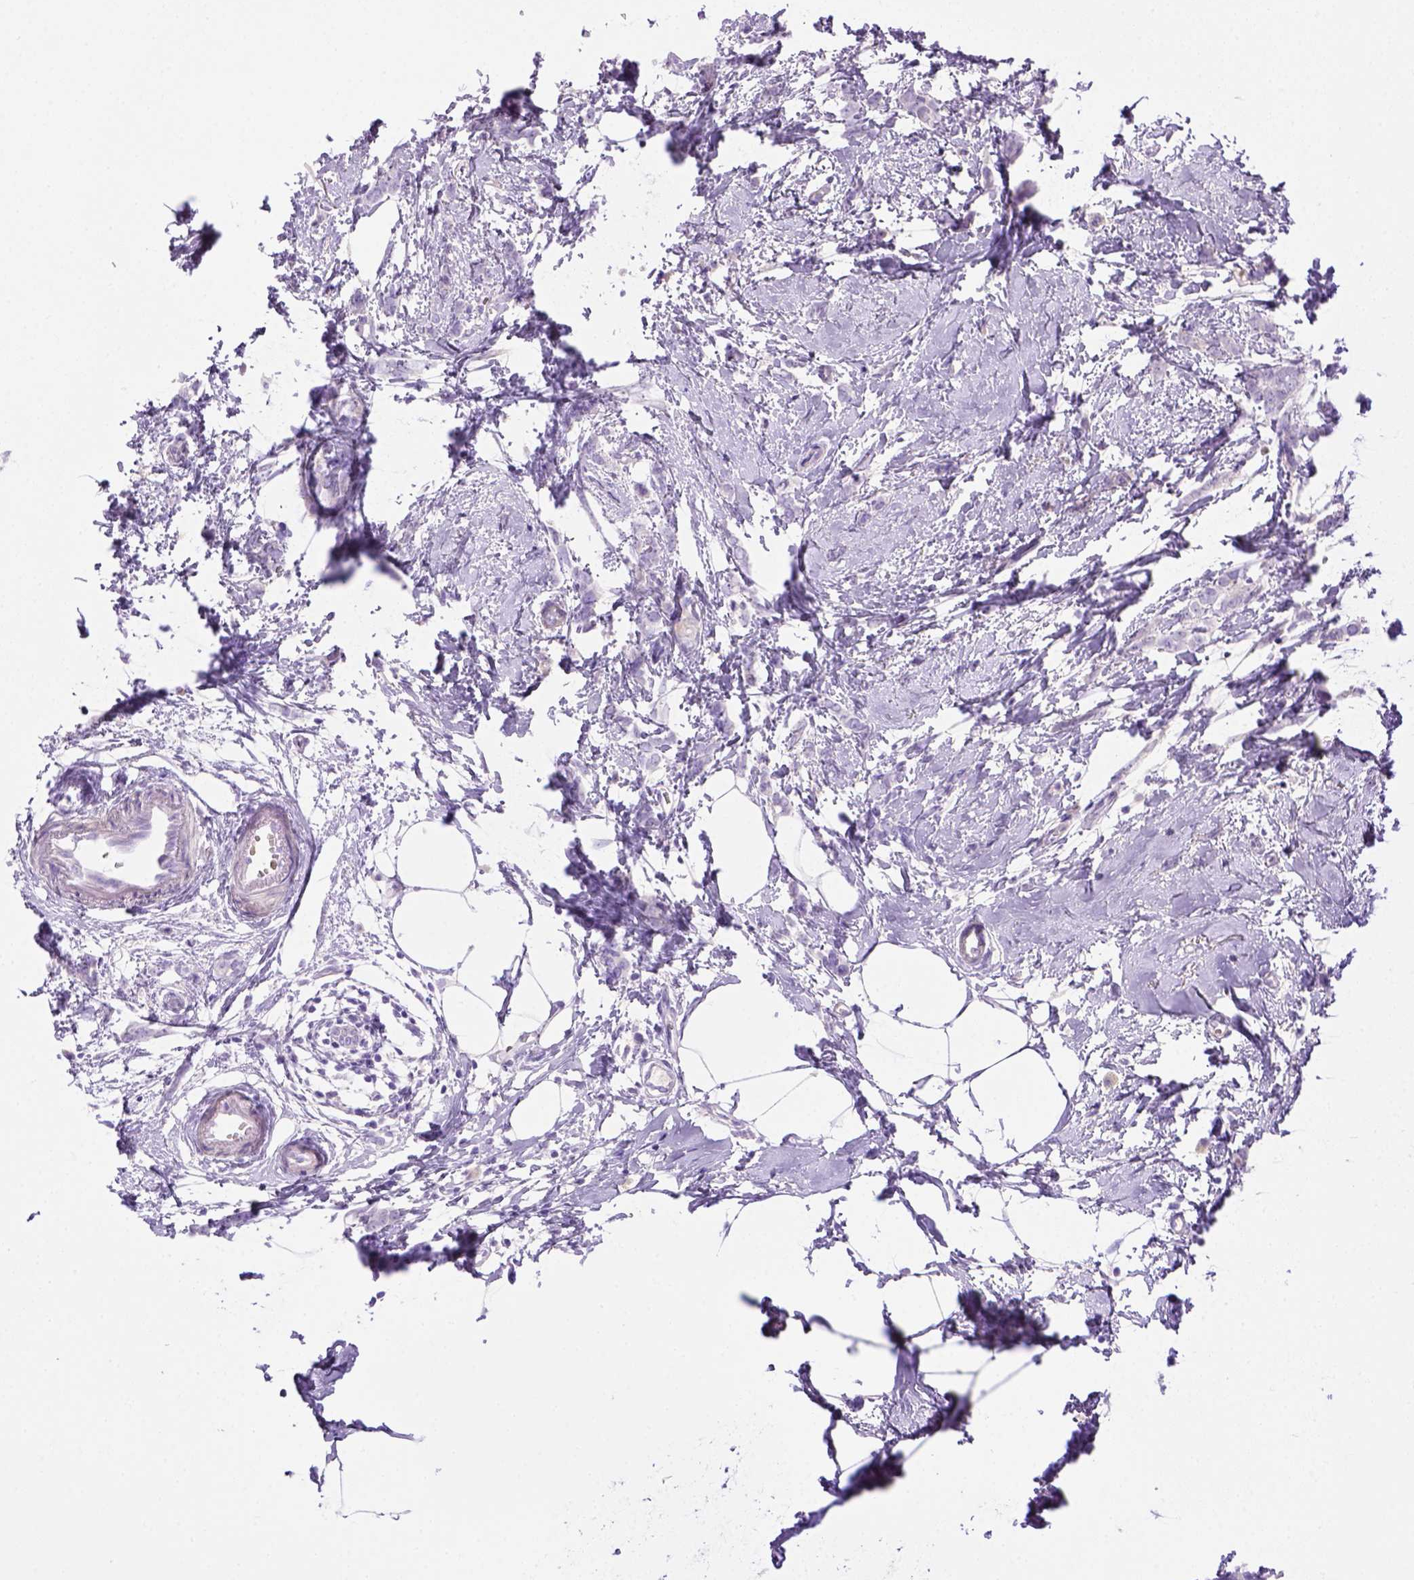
{"staining": {"intensity": "negative", "quantity": "none", "location": "none"}, "tissue": "breast cancer", "cell_type": "Tumor cells", "image_type": "cancer", "snomed": [{"axis": "morphology", "description": "Duct carcinoma"}, {"axis": "topography", "description": "Breast"}], "caption": "An image of human breast cancer is negative for staining in tumor cells.", "gene": "BAAT", "patient": {"sex": "female", "age": 40}}